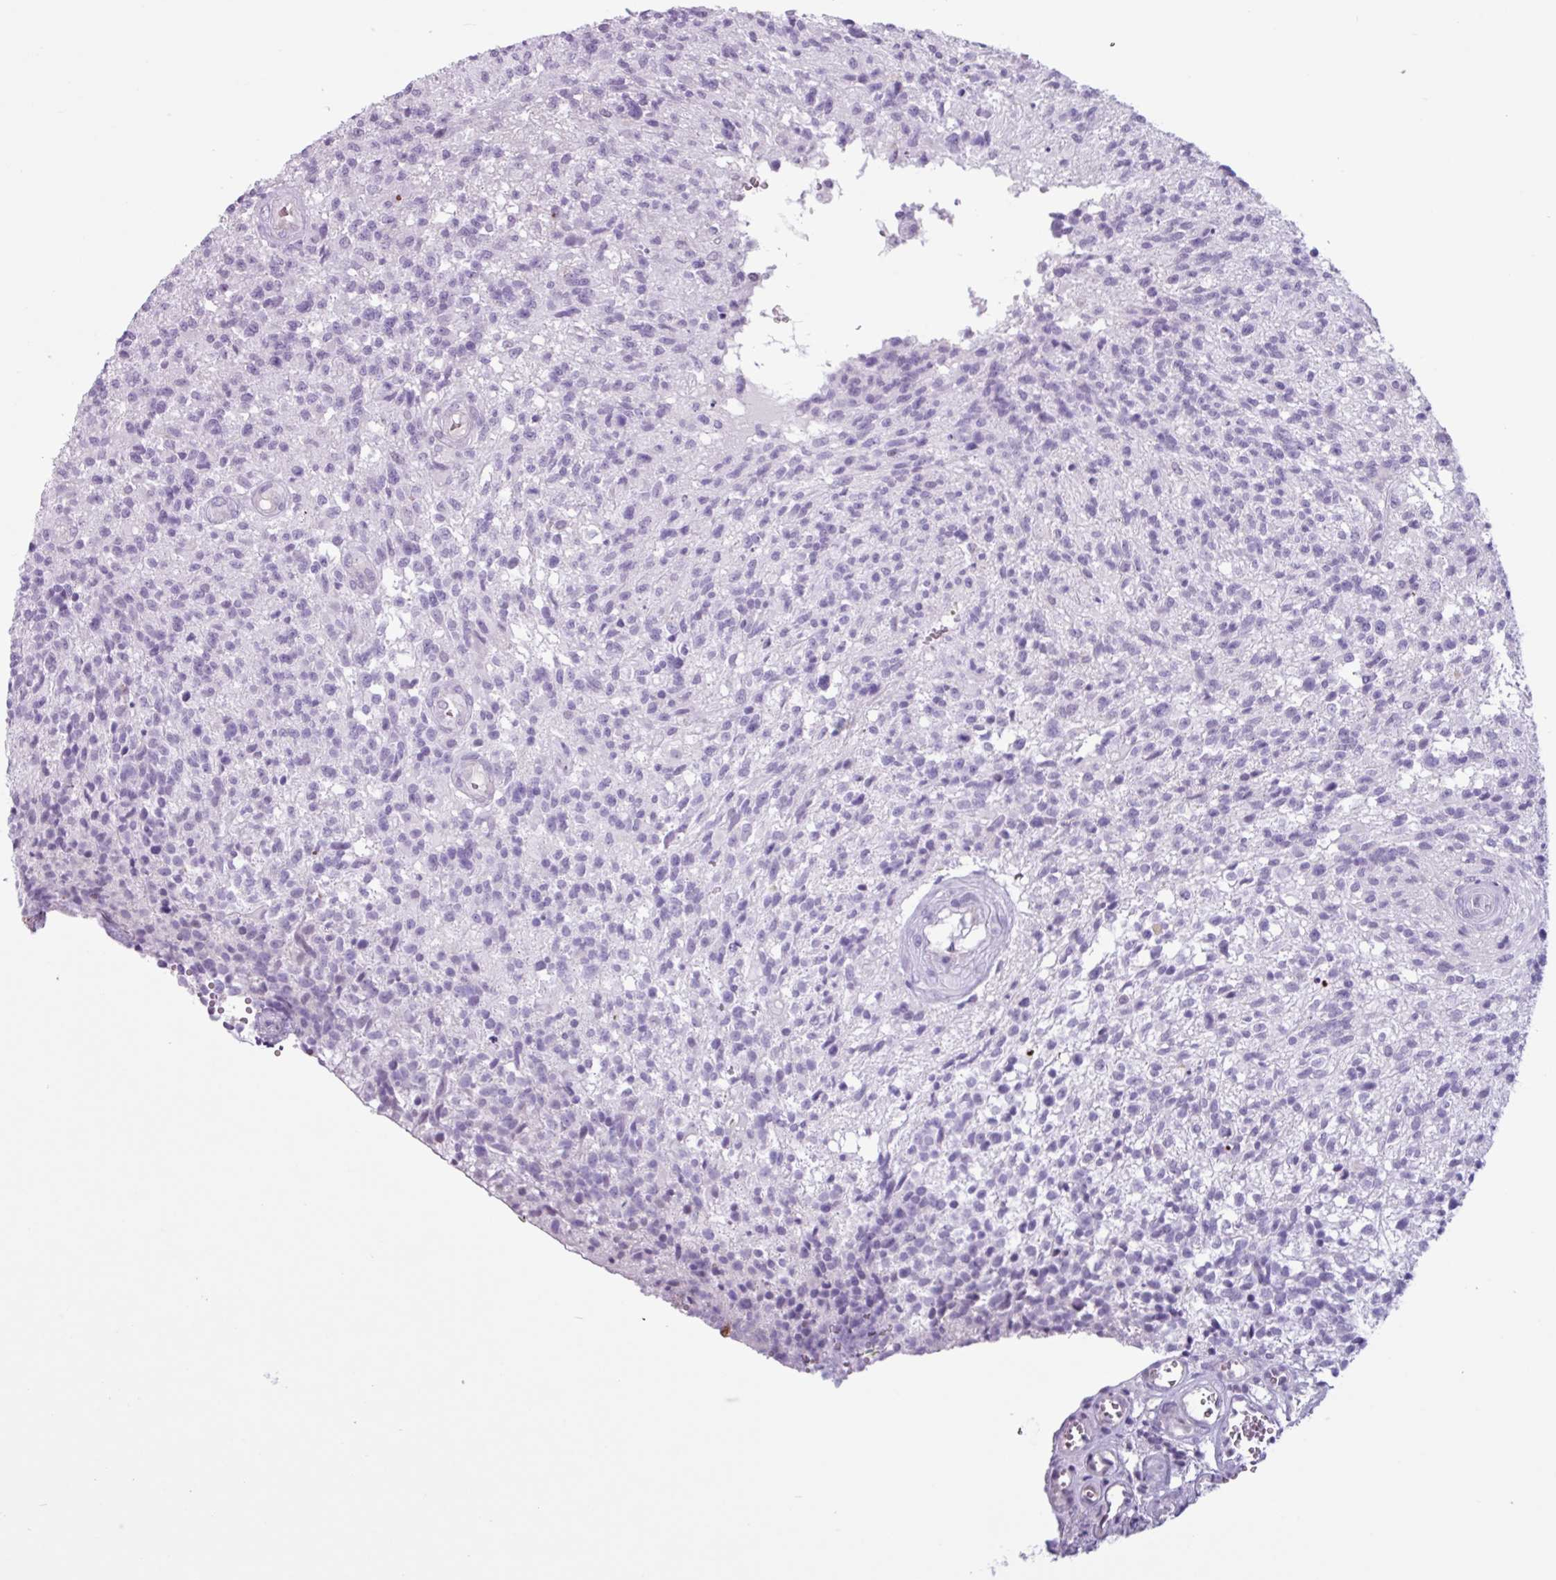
{"staining": {"intensity": "negative", "quantity": "none", "location": "none"}, "tissue": "glioma", "cell_type": "Tumor cells", "image_type": "cancer", "snomed": [{"axis": "morphology", "description": "Glioma, malignant, High grade"}, {"axis": "topography", "description": "Brain"}], "caption": "This is an immunohistochemistry photomicrograph of glioma. There is no positivity in tumor cells.", "gene": "TMEM178A", "patient": {"sex": "male", "age": 56}}